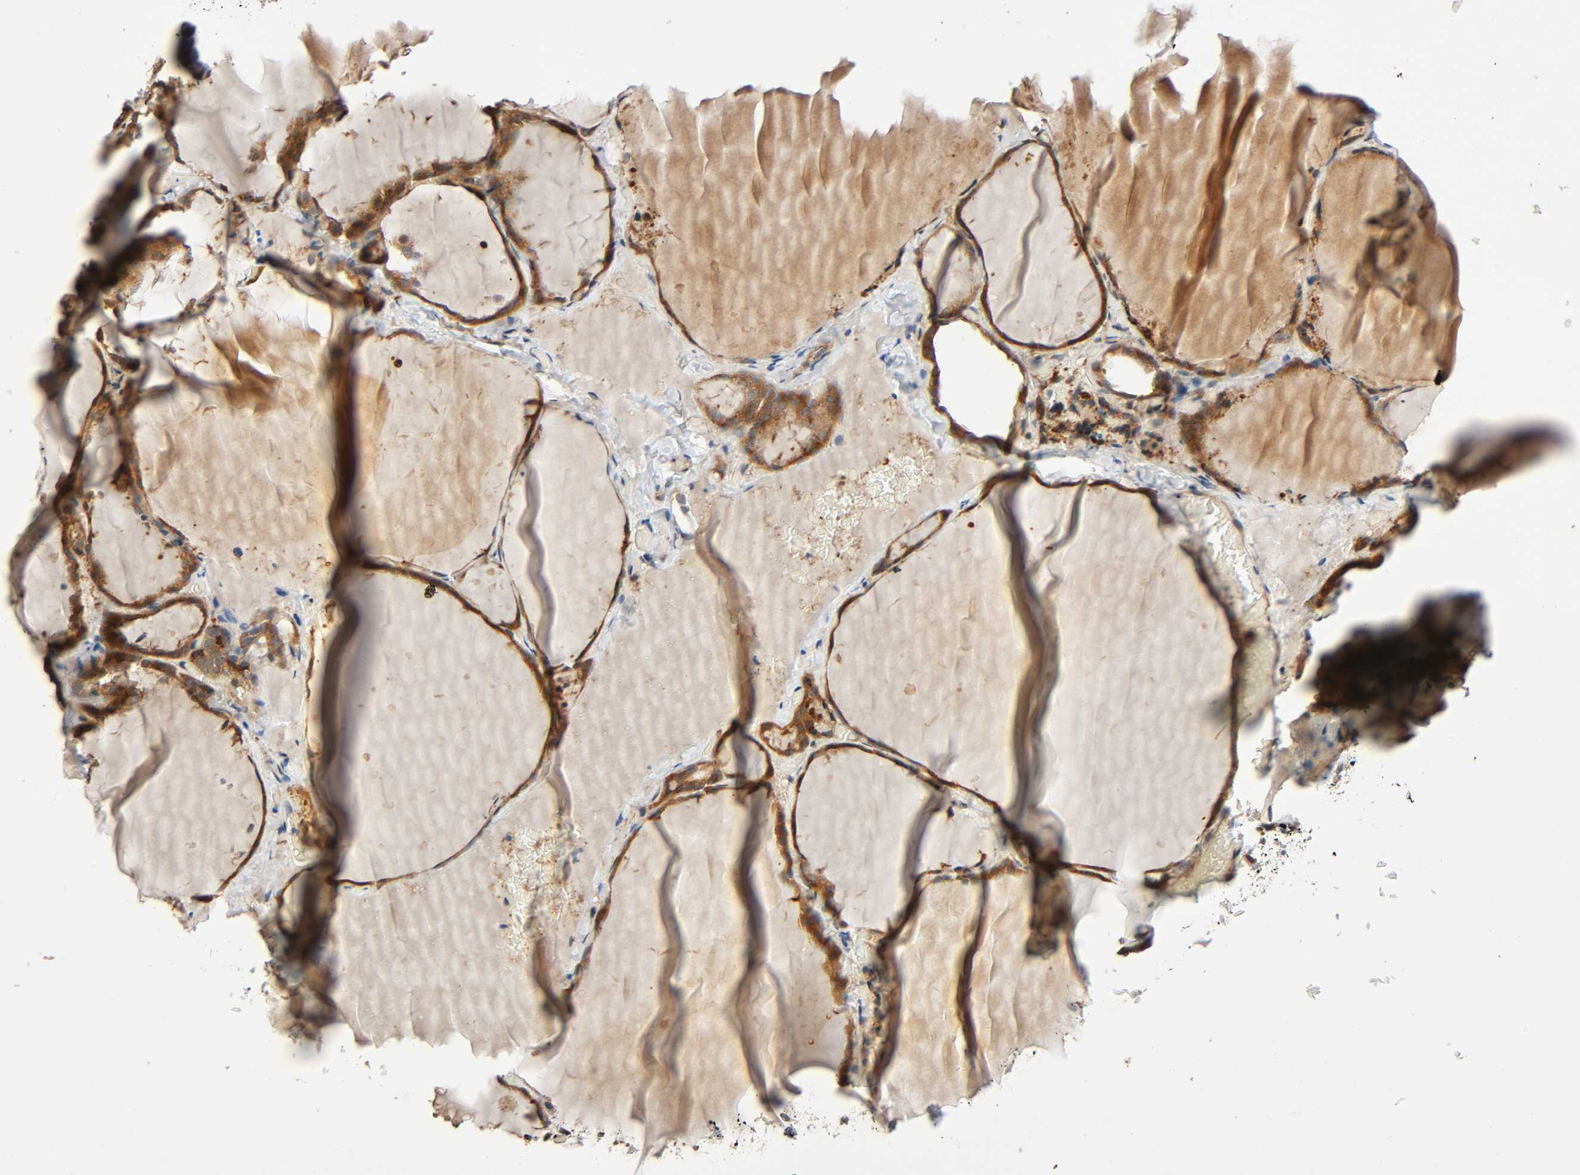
{"staining": {"intensity": "strong", "quantity": ">75%", "location": "cytoplasmic/membranous"}, "tissue": "thyroid gland", "cell_type": "Glandular cells", "image_type": "normal", "snomed": [{"axis": "morphology", "description": "Normal tissue, NOS"}, {"axis": "topography", "description": "Thyroid gland"}], "caption": "Immunohistochemistry staining of benign thyroid gland, which exhibits high levels of strong cytoplasmic/membranous staining in approximately >75% of glandular cells indicating strong cytoplasmic/membranous protein staining. The staining was performed using DAB (brown) for protein detection and nuclei were counterstained in hematoxylin (blue).", "gene": "PPP2R1B", "patient": {"sex": "female", "age": 22}}